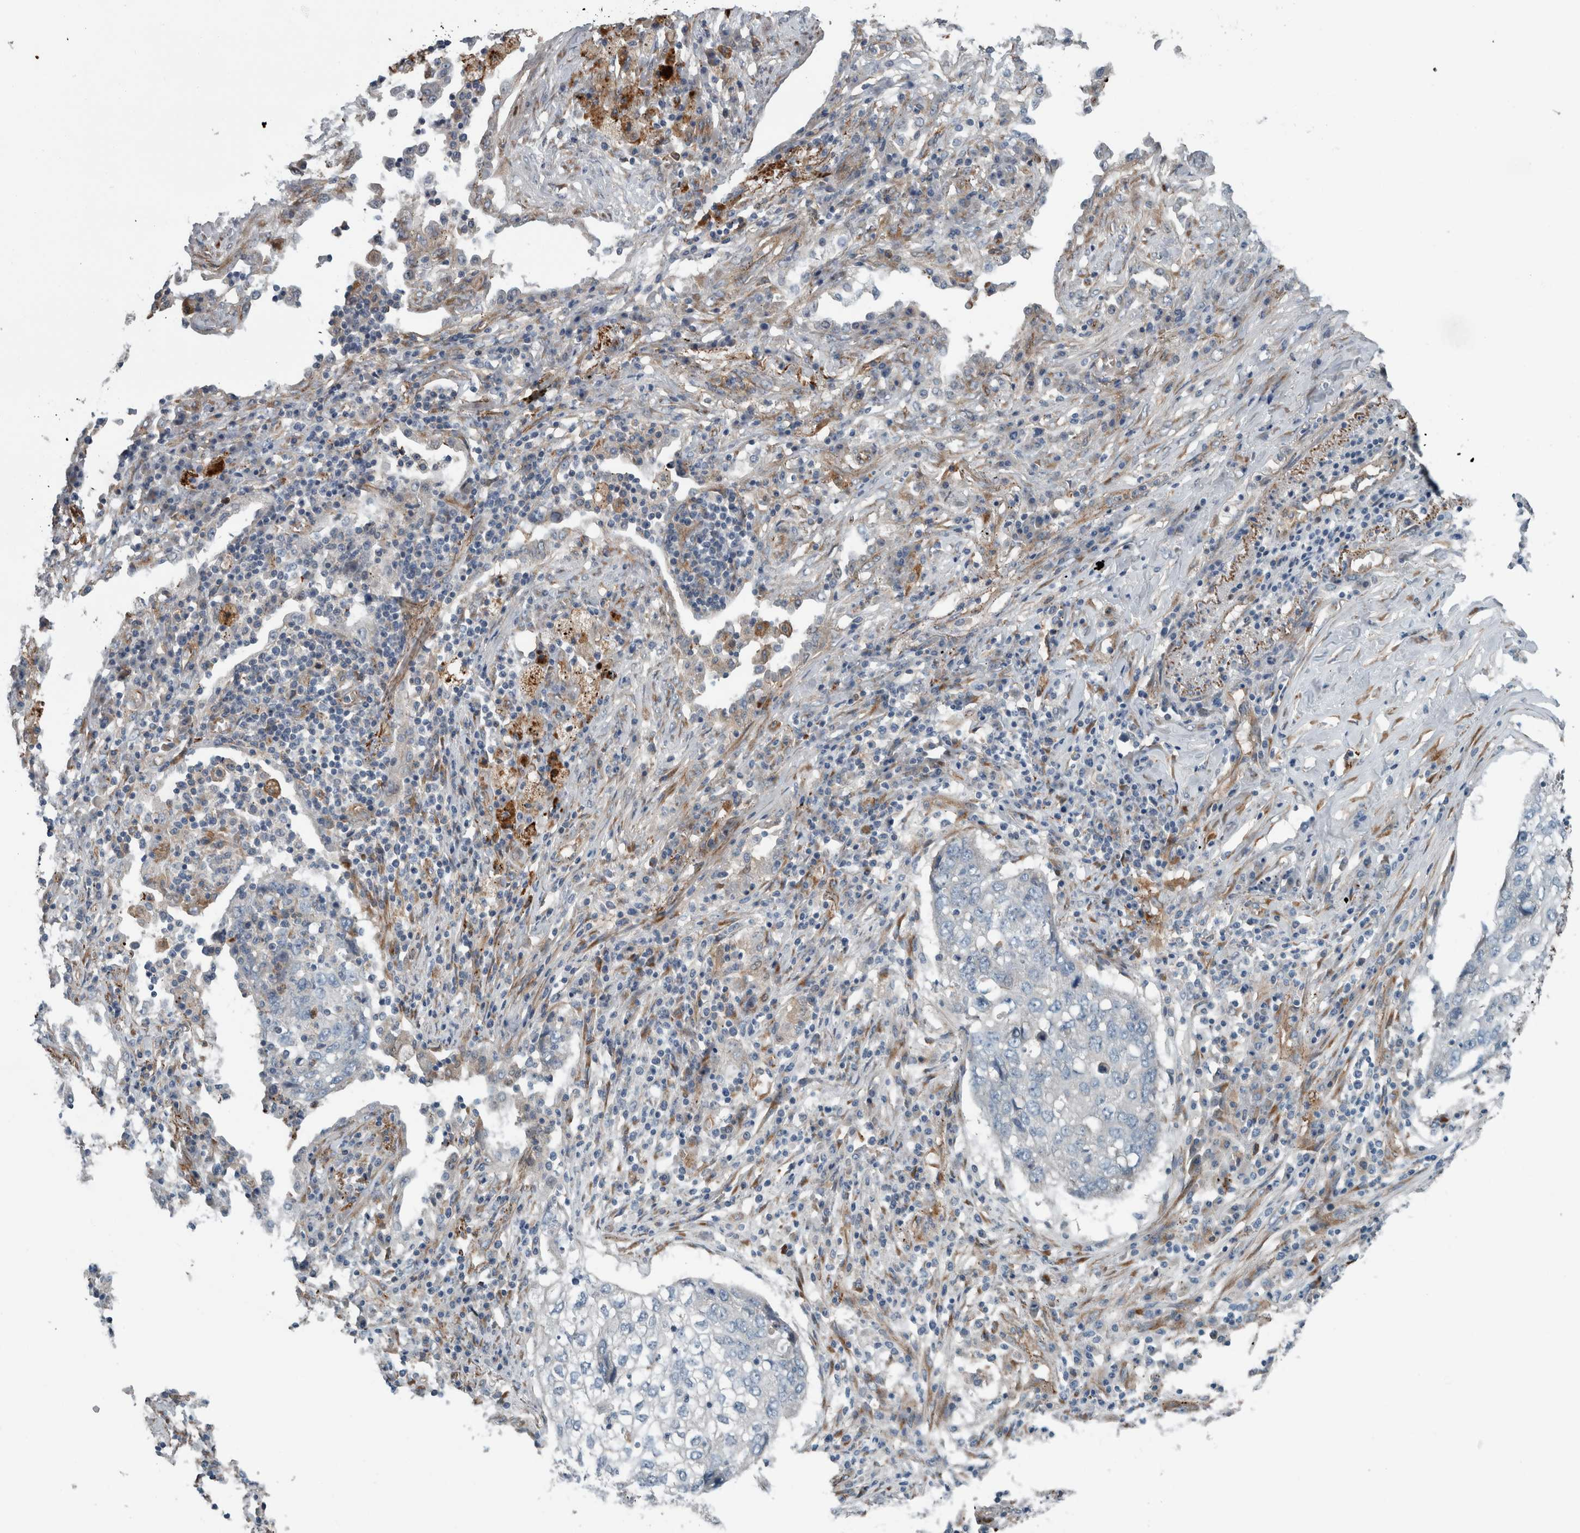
{"staining": {"intensity": "negative", "quantity": "none", "location": "none"}, "tissue": "lung cancer", "cell_type": "Tumor cells", "image_type": "cancer", "snomed": [{"axis": "morphology", "description": "Squamous cell carcinoma, NOS"}, {"axis": "topography", "description": "Lung"}], "caption": "Immunohistochemistry (IHC) of lung cancer shows no positivity in tumor cells.", "gene": "GLT8D2", "patient": {"sex": "female", "age": 63}}